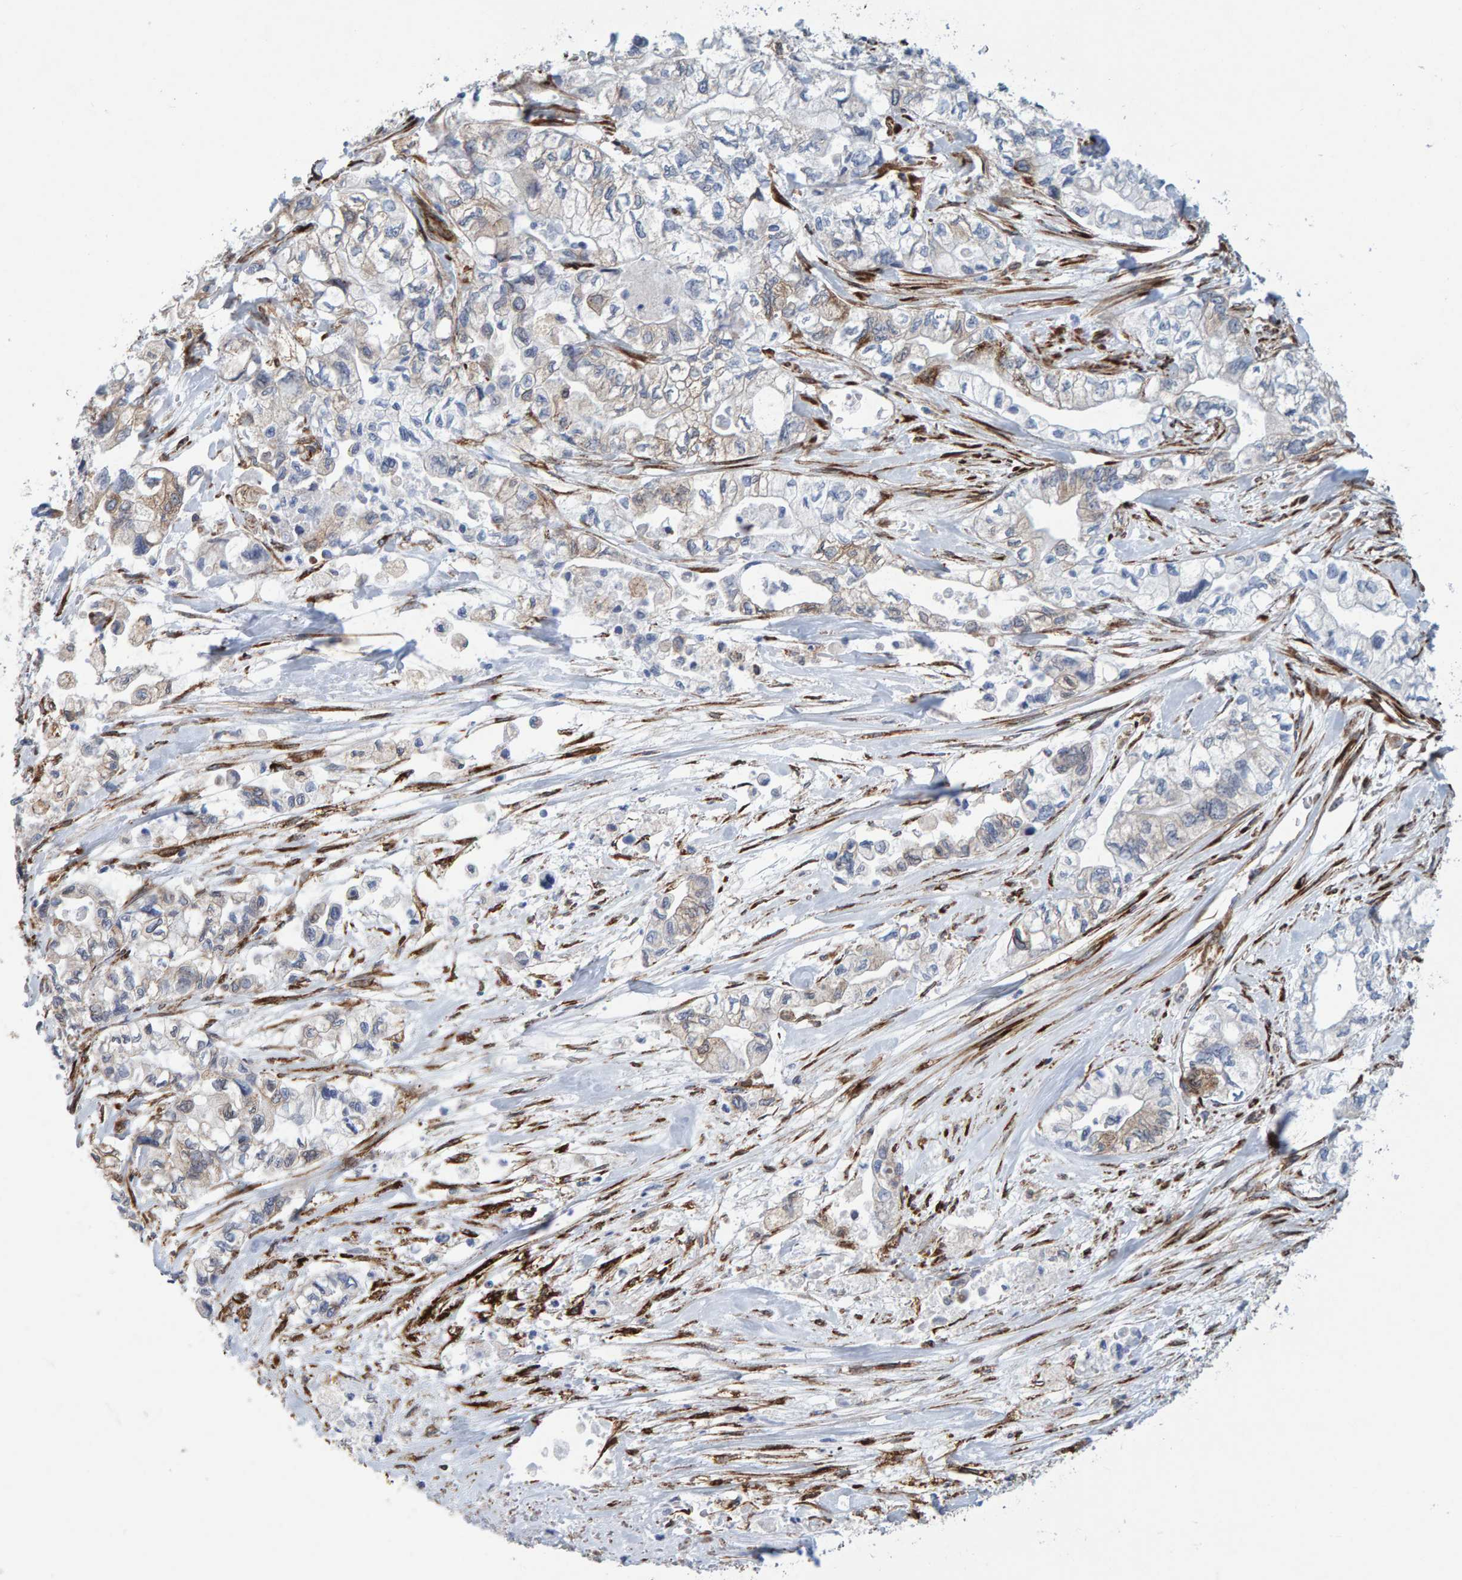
{"staining": {"intensity": "weak", "quantity": "<25%", "location": "cytoplasmic/membranous"}, "tissue": "pancreatic cancer", "cell_type": "Tumor cells", "image_type": "cancer", "snomed": [{"axis": "morphology", "description": "Adenocarcinoma, NOS"}, {"axis": "topography", "description": "Pancreas"}], "caption": "The micrograph exhibits no significant staining in tumor cells of adenocarcinoma (pancreatic).", "gene": "MMP16", "patient": {"sex": "male", "age": 79}}